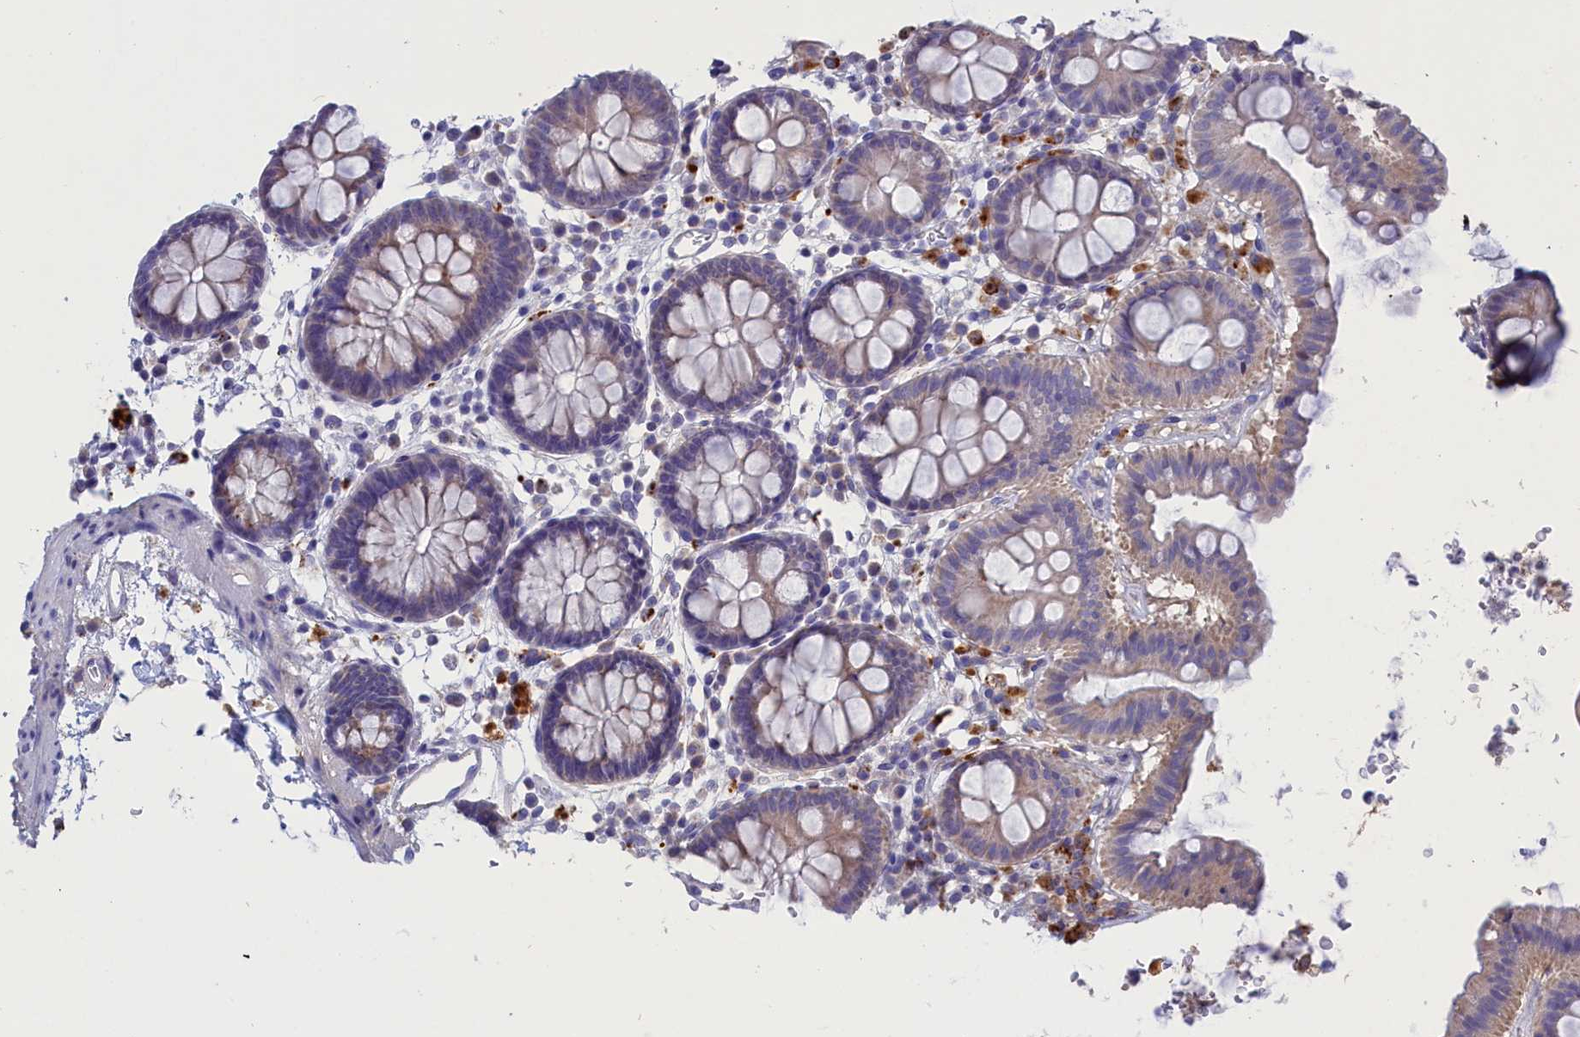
{"staining": {"intensity": "negative", "quantity": "none", "location": "none"}, "tissue": "colon", "cell_type": "Endothelial cells", "image_type": "normal", "snomed": [{"axis": "morphology", "description": "Normal tissue, NOS"}, {"axis": "topography", "description": "Colon"}], "caption": "Immunohistochemistry (IHC) of benign colon reveals no expression in endothelial cells. (DAB (3,3'-diaminobenzidine) IHC with hematoxylin counter stain).", "gene": "WDR6", "patient": {"sex": "male", "age": 75}}